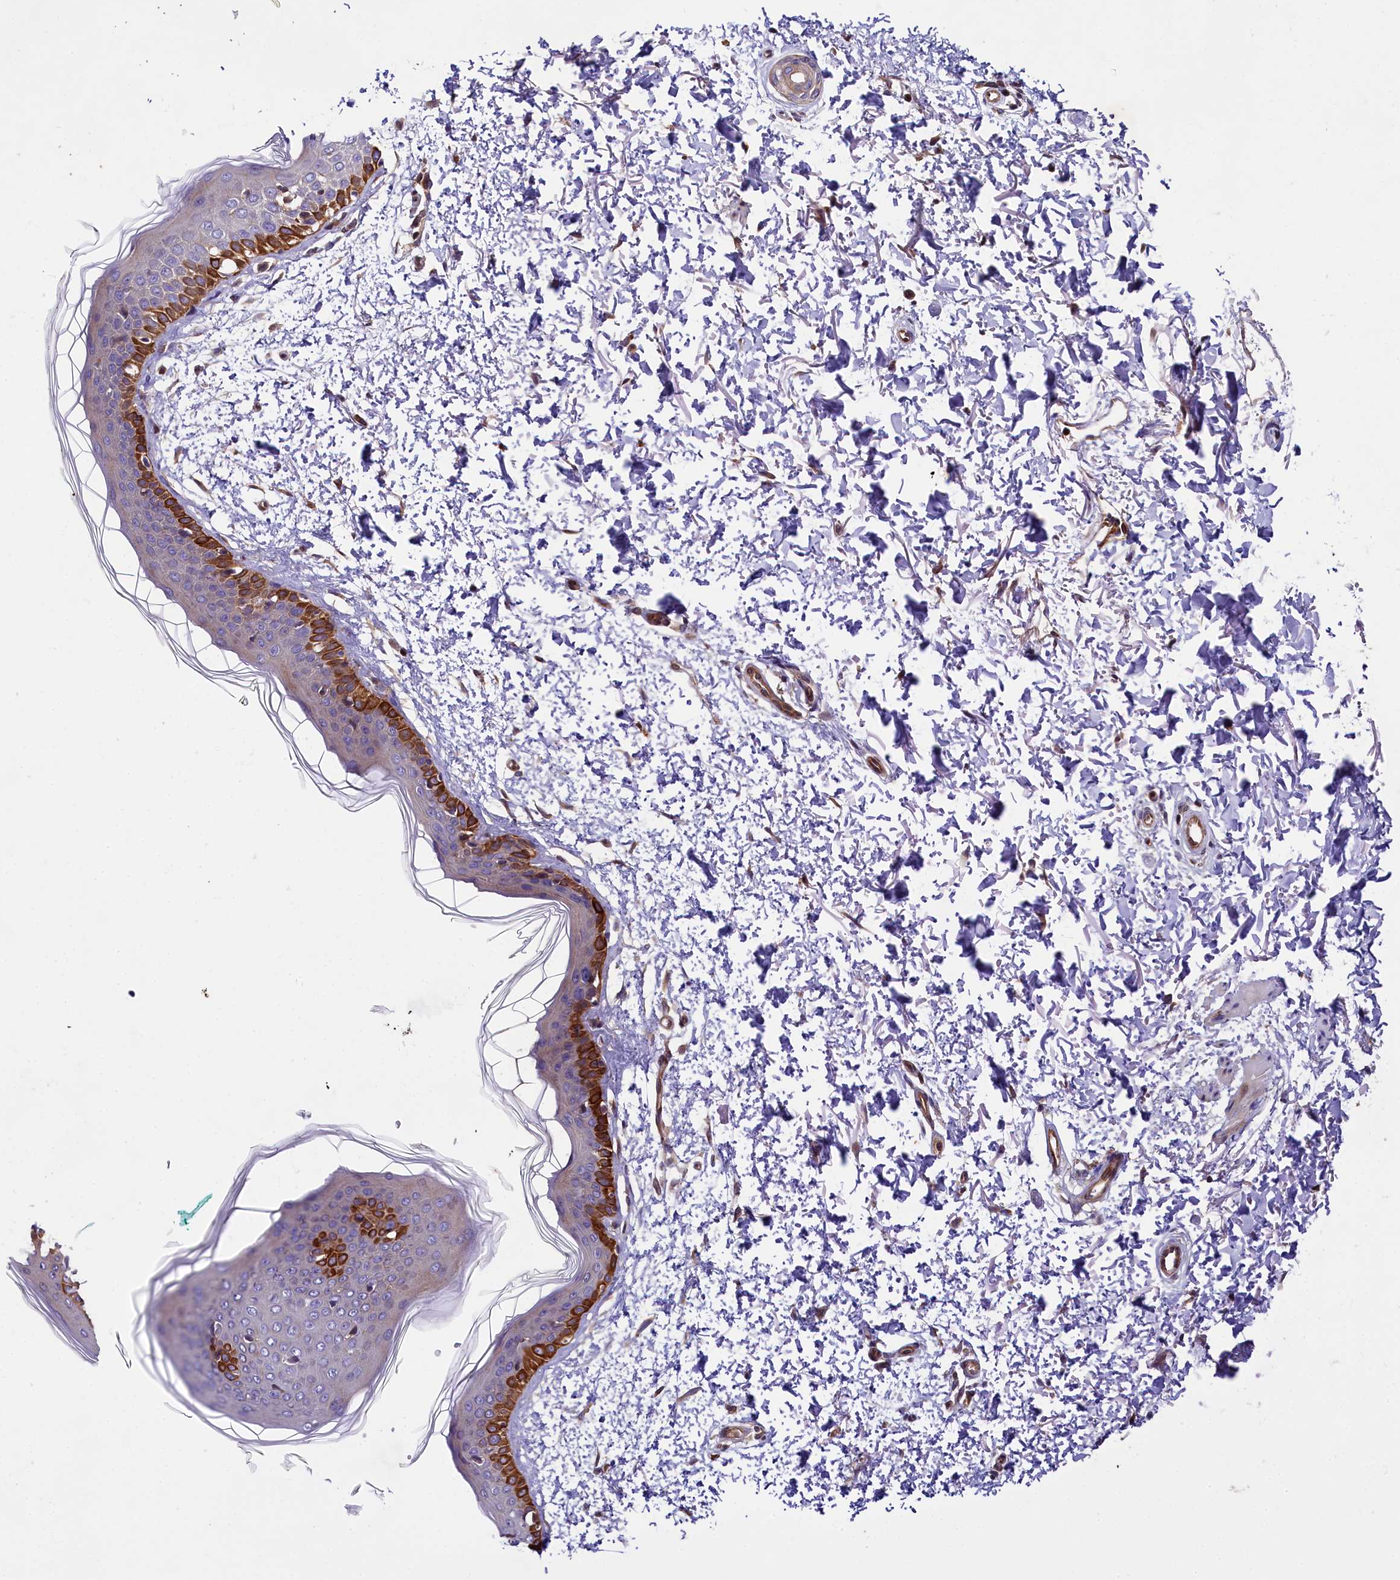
{"staining": {"intensity": "moderate", "quantity": ">75%", "location": "cytoplasmic/membranous"}, "tissue": "skin", "cell_type": "Fibroblasts", "image_type": "normal", "snomed": [{"axis": "morphology", "description": "Normal tissue, NOS"}, {"axis": "topography", "description": "Skin"}], "caption": "Skin stained with DAB (3,3'-diaminobenzidine) immunohistochemistry (IHC) displays medium levels of moderate cytoplasmic/membranous staining in approximately >75% of fibroblasts.", "gene": "SP4", "patient": {"sex": "male", "age": 66}}